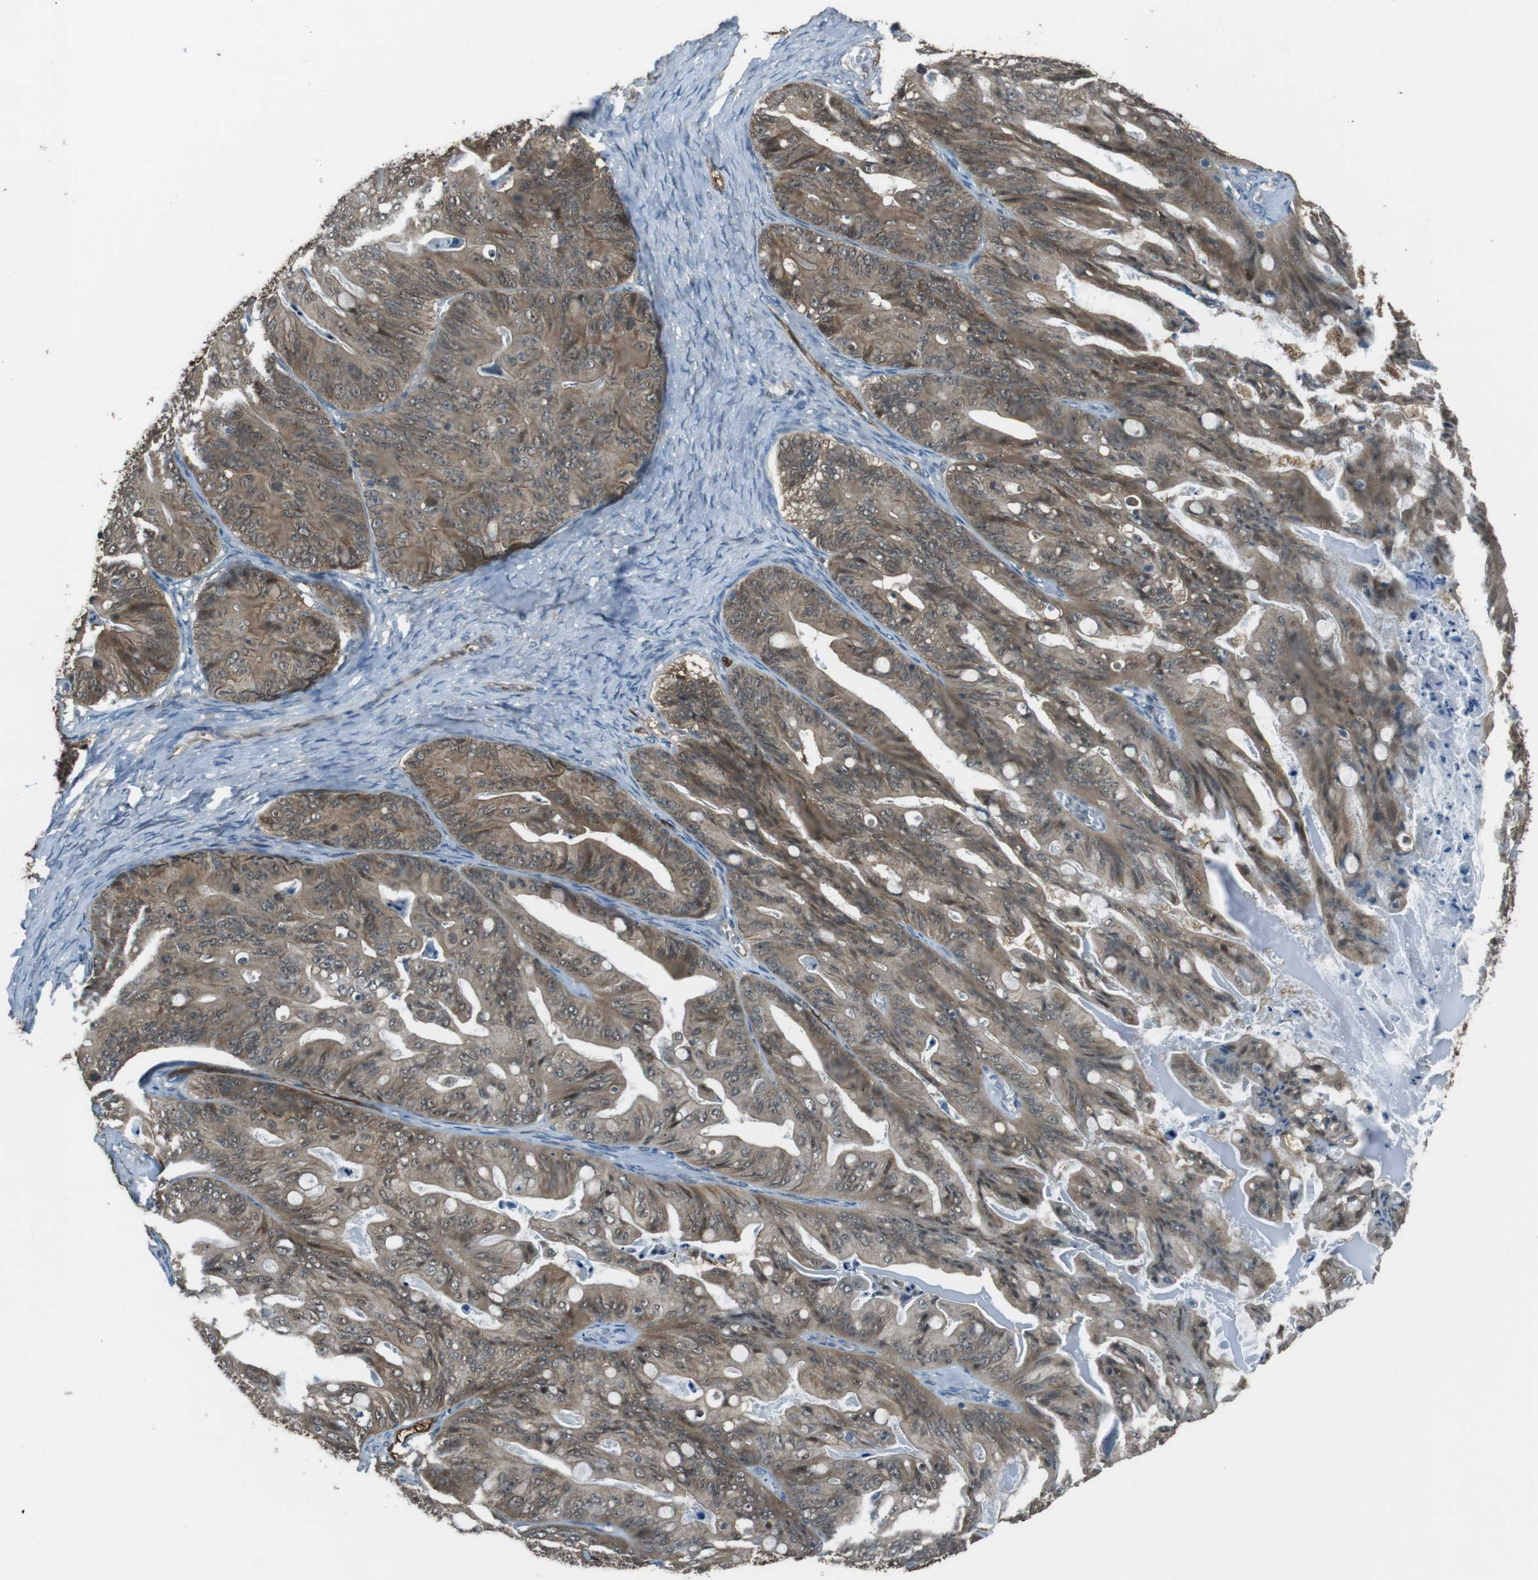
{"staining": {"intensity": "moderate", "quantity": ">75%", "location": "cytoplasmic/membranous"}, "tissue": "ovarian cancer", "cell_type": "Tumor cells", "image_type": "cancer", "snomed": [{"axis": "morphology", "description": "Cystadenocarcinoma, mucinous, NOS"}, {"axis": "topography", "description": "Ovary"}], "caption": "This photomicrograph shows immunohistochemistry (IHC) staining of human ovarian mucinous cystadenocarcinoma, with medium moderate cytoplasmic/membranous expression in about >75% of tumor cells.", "gene": "MFAP3", "patient": {"sex": "female", "age": 37}}